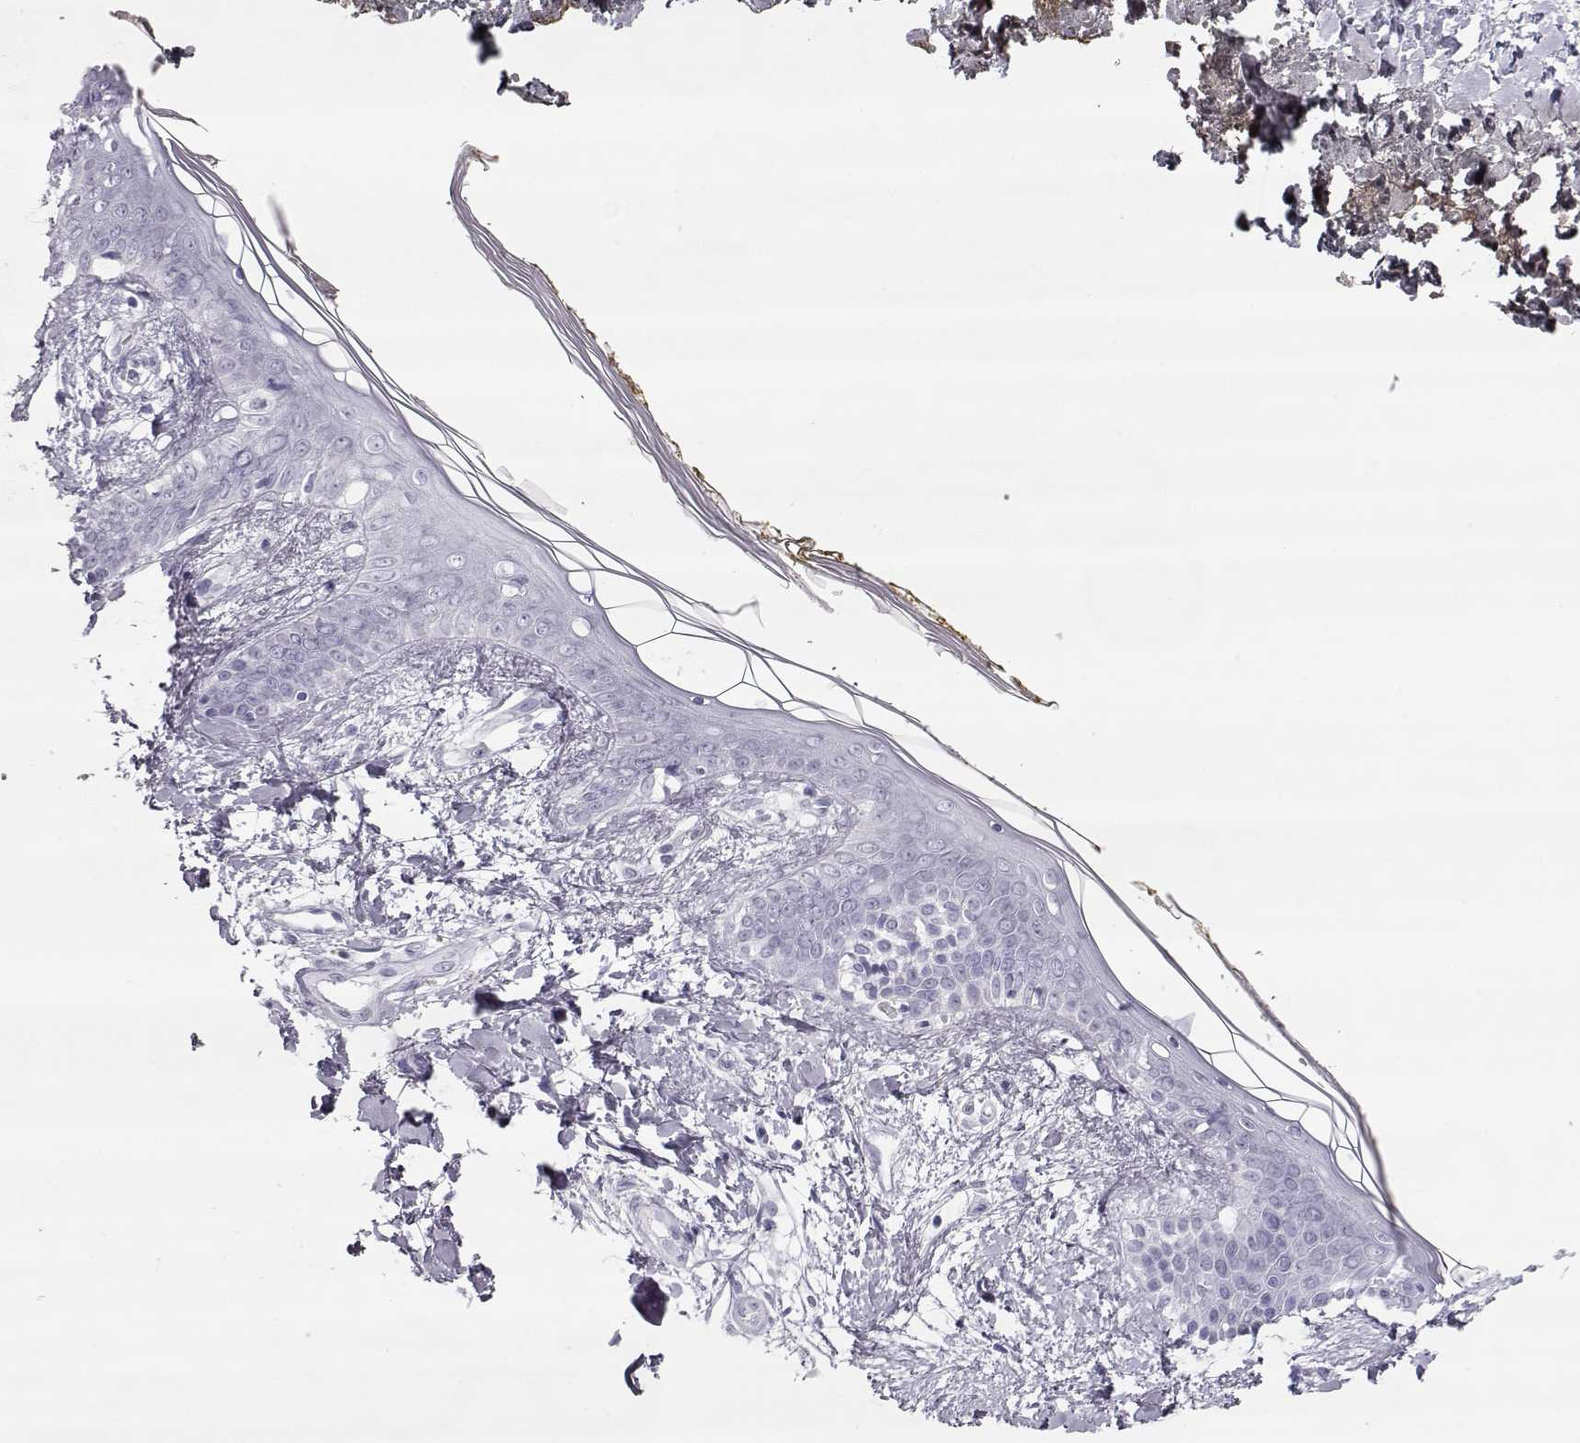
{"staining": {"intensity": "negative", "quantity": "none", "location": "none"}, "tissue": "skin", "cell_type": "Fibroblasts", "image_type": "normal", "snomed": [{"axis": "morphology", "description": "Normal tissue, NOS"}, {"axis": "topography", "description": "Skin"}], "caption": "The micrograph exhibits no significant expression in fibroblasts of skin.", "gene": "MIP", "patient": {"sex": "female", "age": 34}}